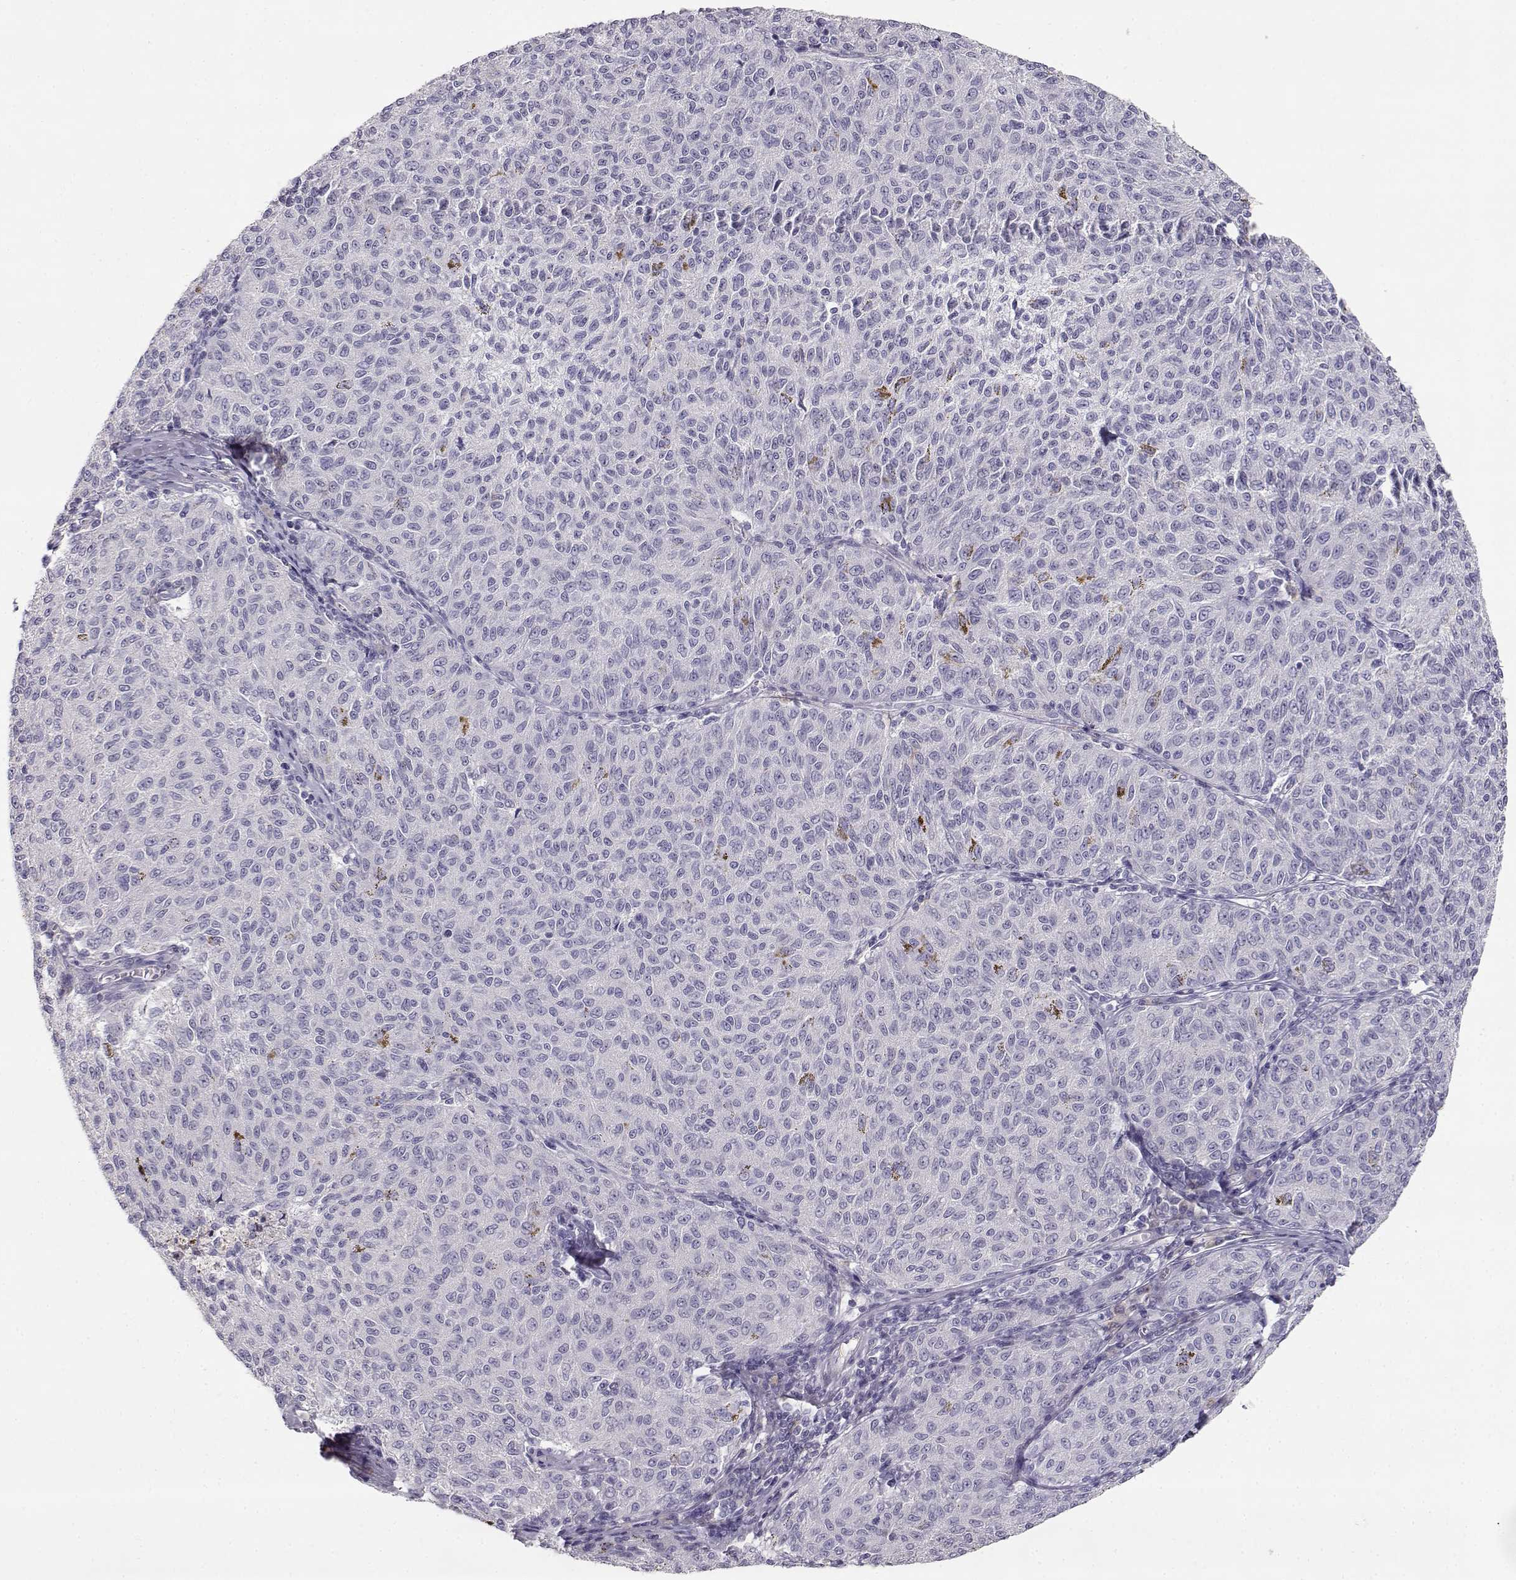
{"staining": {"intensity": "negative", "quantity": "none", "location": "none"}, "tissue": "melanoma", "cell_type": "Tumor cells", "image_type": "cancer", "snomed": [{"axis": "morphology", "description": "Malignant melanoma, NOS"}, {"axis": "topography", "description": "Skin"}], "caption": "Immunohistochemistry photomicrograph of human malignant melanoma stained for a protein (brown), which shows no positivity in tumor cells.", "gene": "SLCO6A1", "patient": {"sex": "female", "age": 72}}